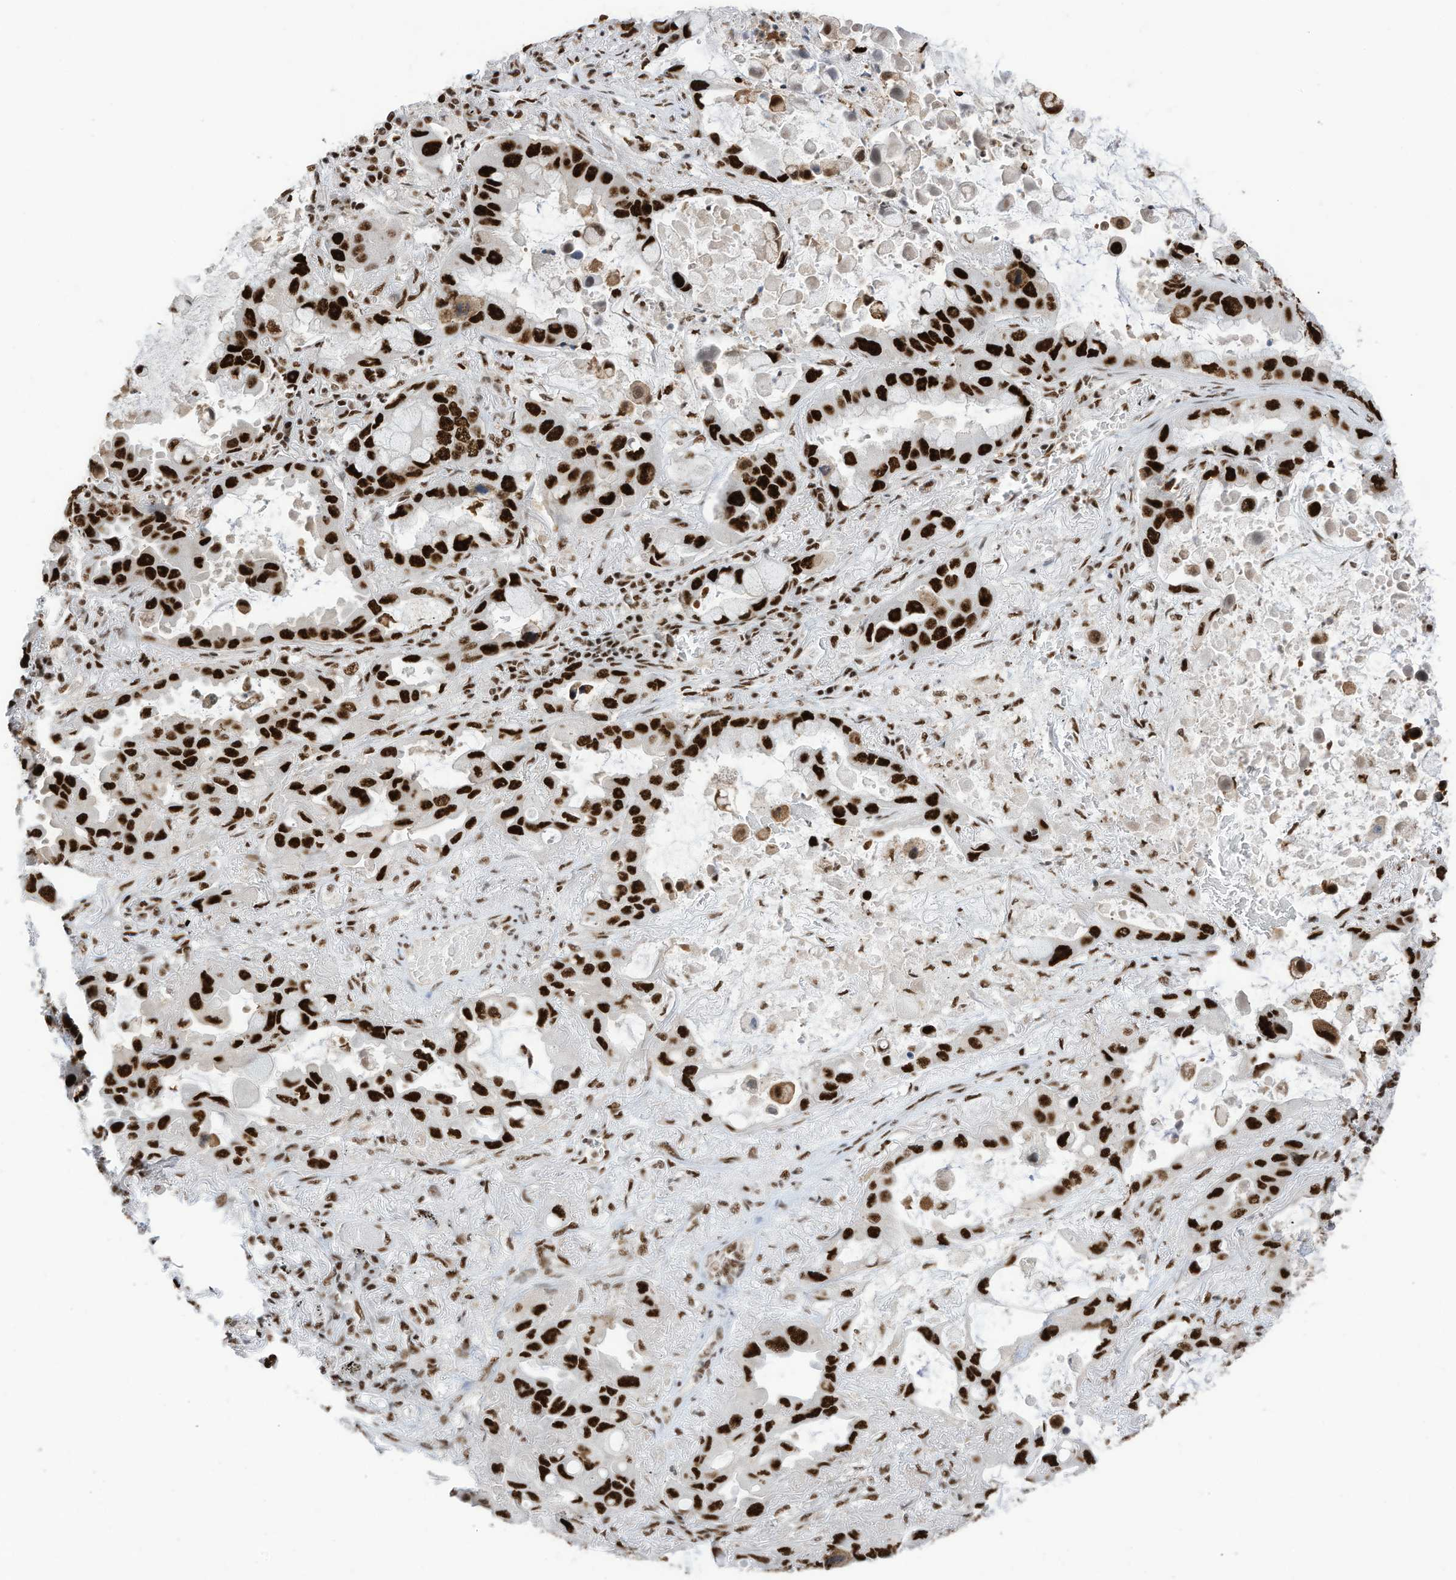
{"staining": {"intensity": "strong", "quantity": ">75%", "location": "nuclear"}, "tissue": "lung cancer", "cell_type": "Tumor cells", "image_type": "cancer", "snomed": [{"axis": "morphology", "description": "Adenocarcinoma, NOS"}, {"axis": "topography", "description": "Lung"}], "caption": "Human adenocarcinoma (lung) stained with a protein marker exhibits strong staining in tumor cells.", "gene": "SF3A3", "patient": {"sex": "male", "age": 64}}